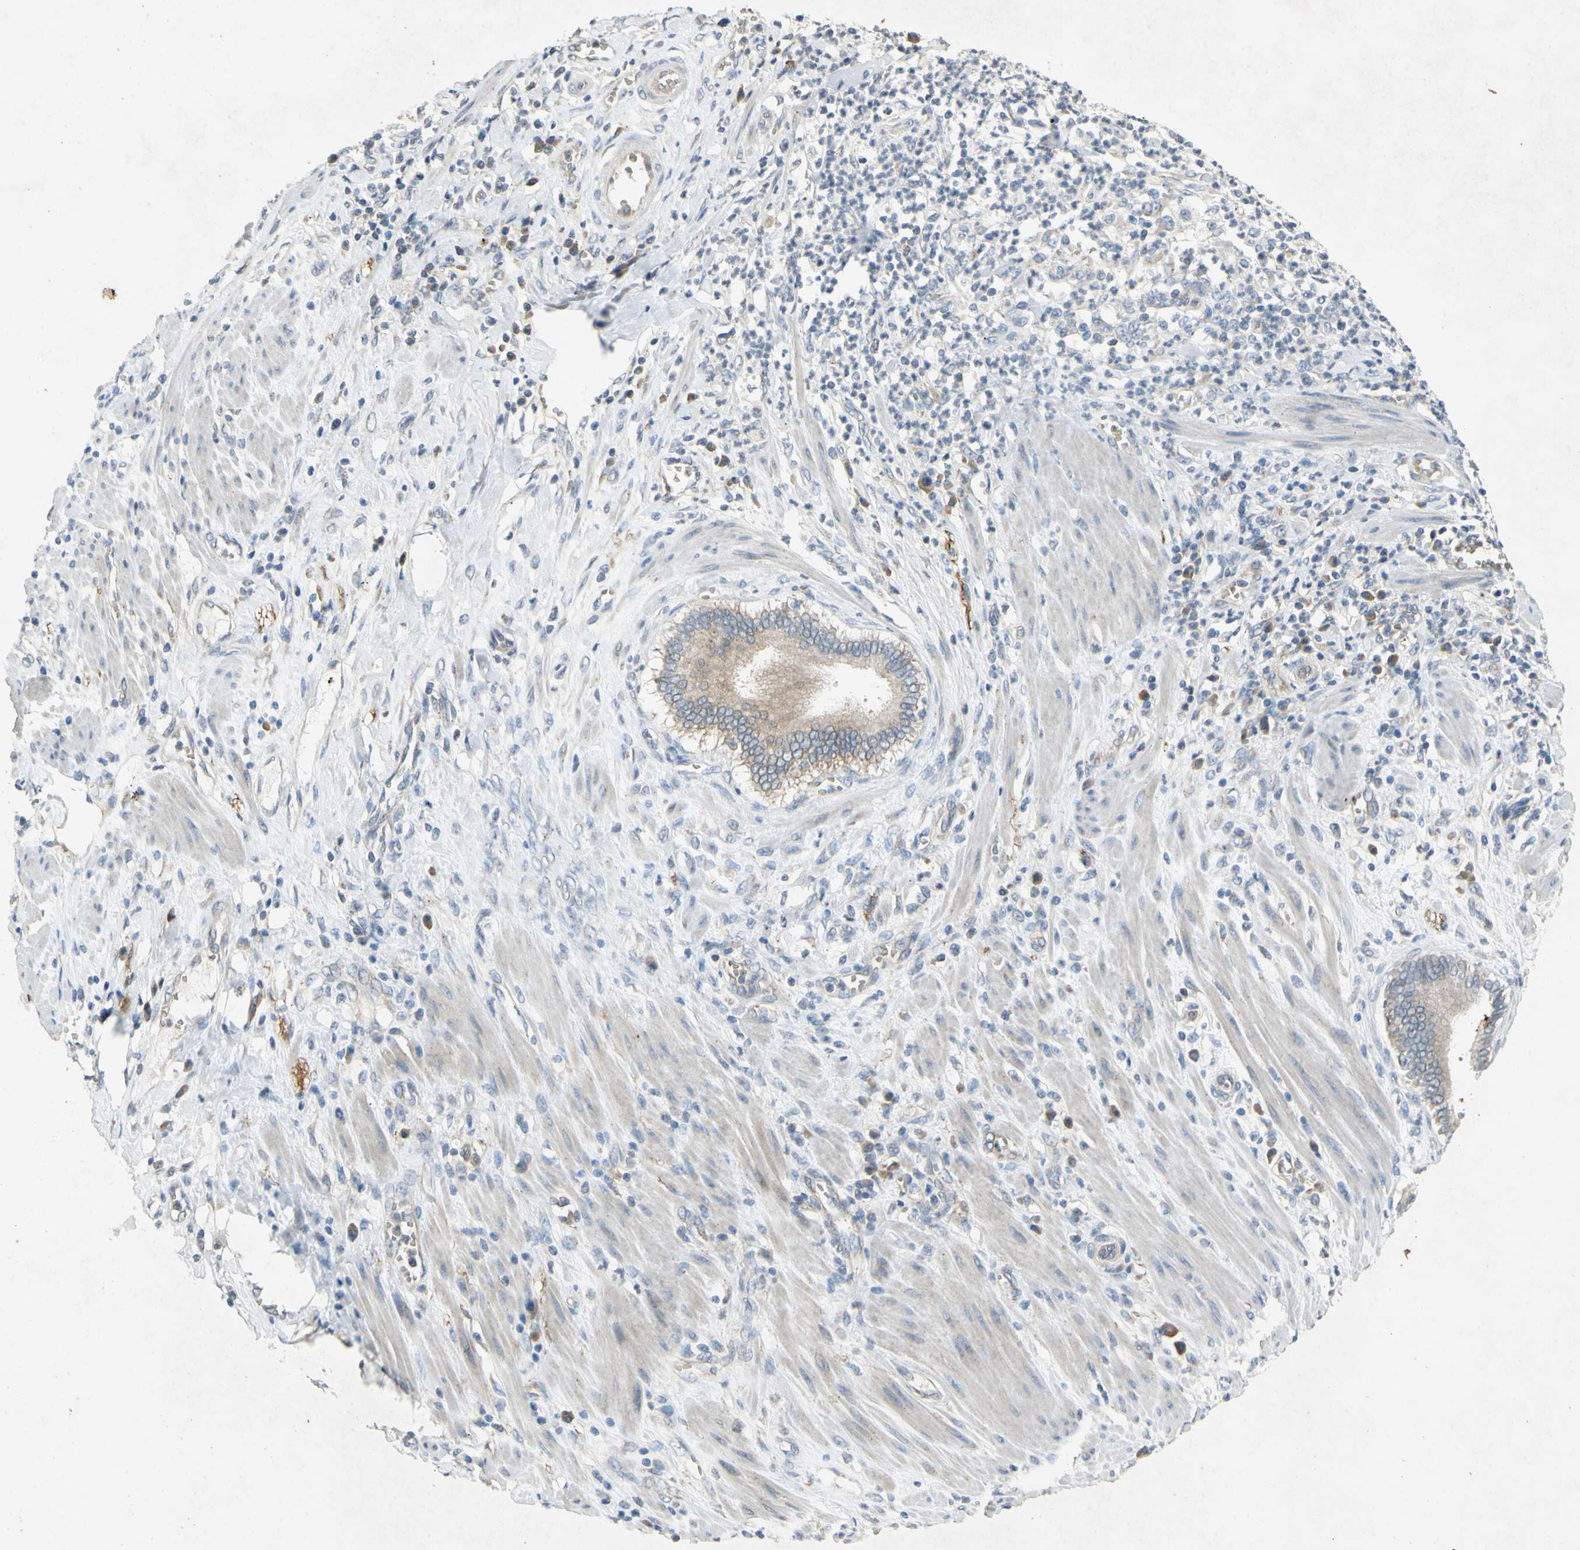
{"staining": {"intensity": "moderate", "quantity": ">75%", "location": "cytoplasmic/membranous"}, "tissue": "pancreatic cancer", "cell_type": "Tumor cells", "image_type": "cancer", "snomed": [{"axis": "morphology", "description": "Normal tissue, NOS"}, {"axis": "topography", "description": "Lymph node"}], "caption": "Pancreatic cancer stained with a protein marker displays moderate staining in tumor cells.", "gene": "ADD2", "patient": {"sex": "male", "age": 50}}